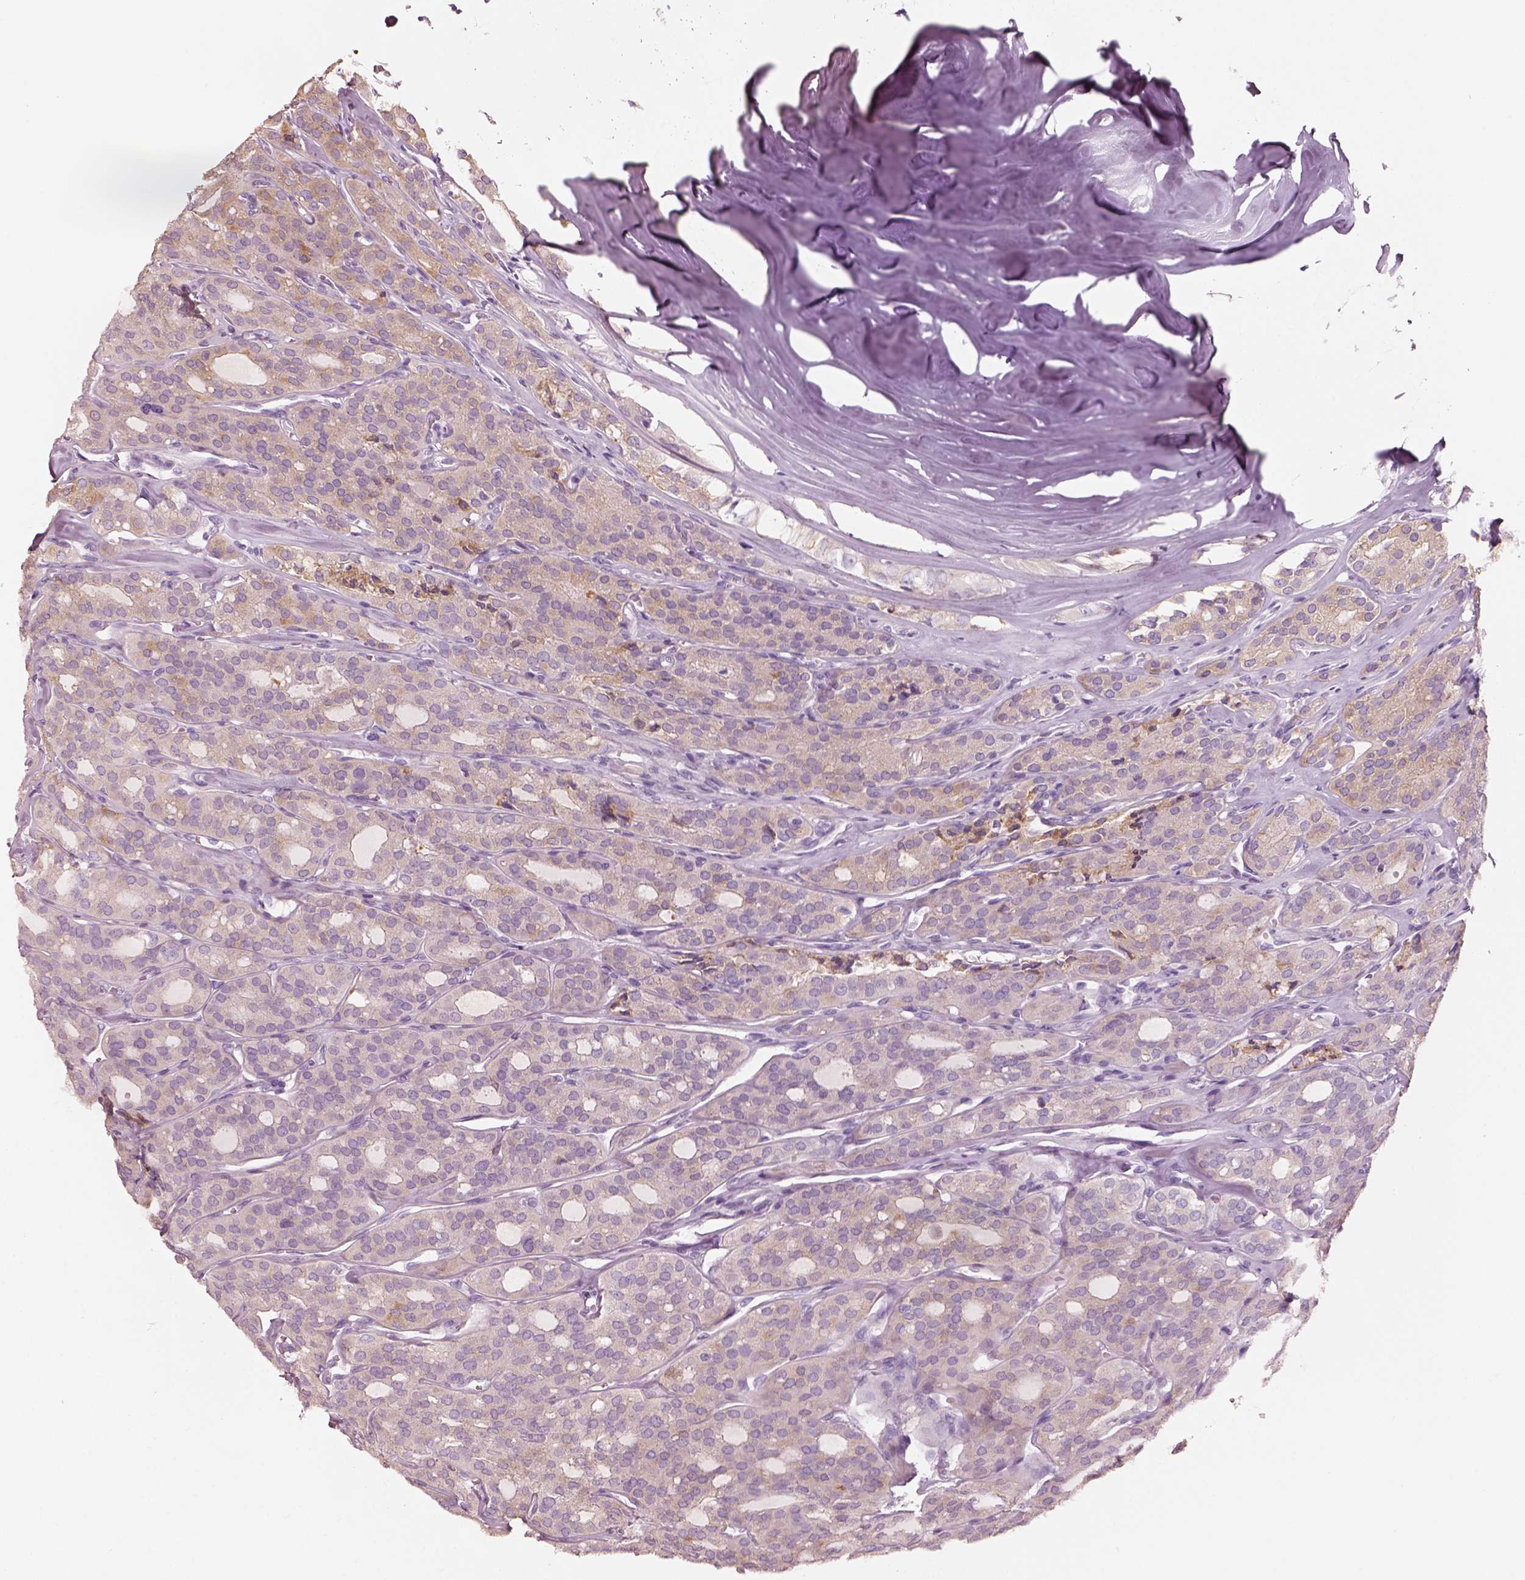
{"staining": {"intensity": "negative", "quantity": "none", "location": "none"}, "tissue": "thyroid cancer", "cell_type": "Tumor cells", "image_type": "cancer", "snomed": [{"axis": "morphology", "description": "Follicular adenoma carcinoma, NOS"}, {"axis": "topography", "description": "Thyroid gland"}], "caption": "Thyroid follicular adenoma carcinoma was stained to show a protein in brown. There is no significant positivity in tumor cells. (DAB IHC with hematoxylin counter stain).", "gene": "PNOC", "patient": {"sex": "male", "age": 75}}